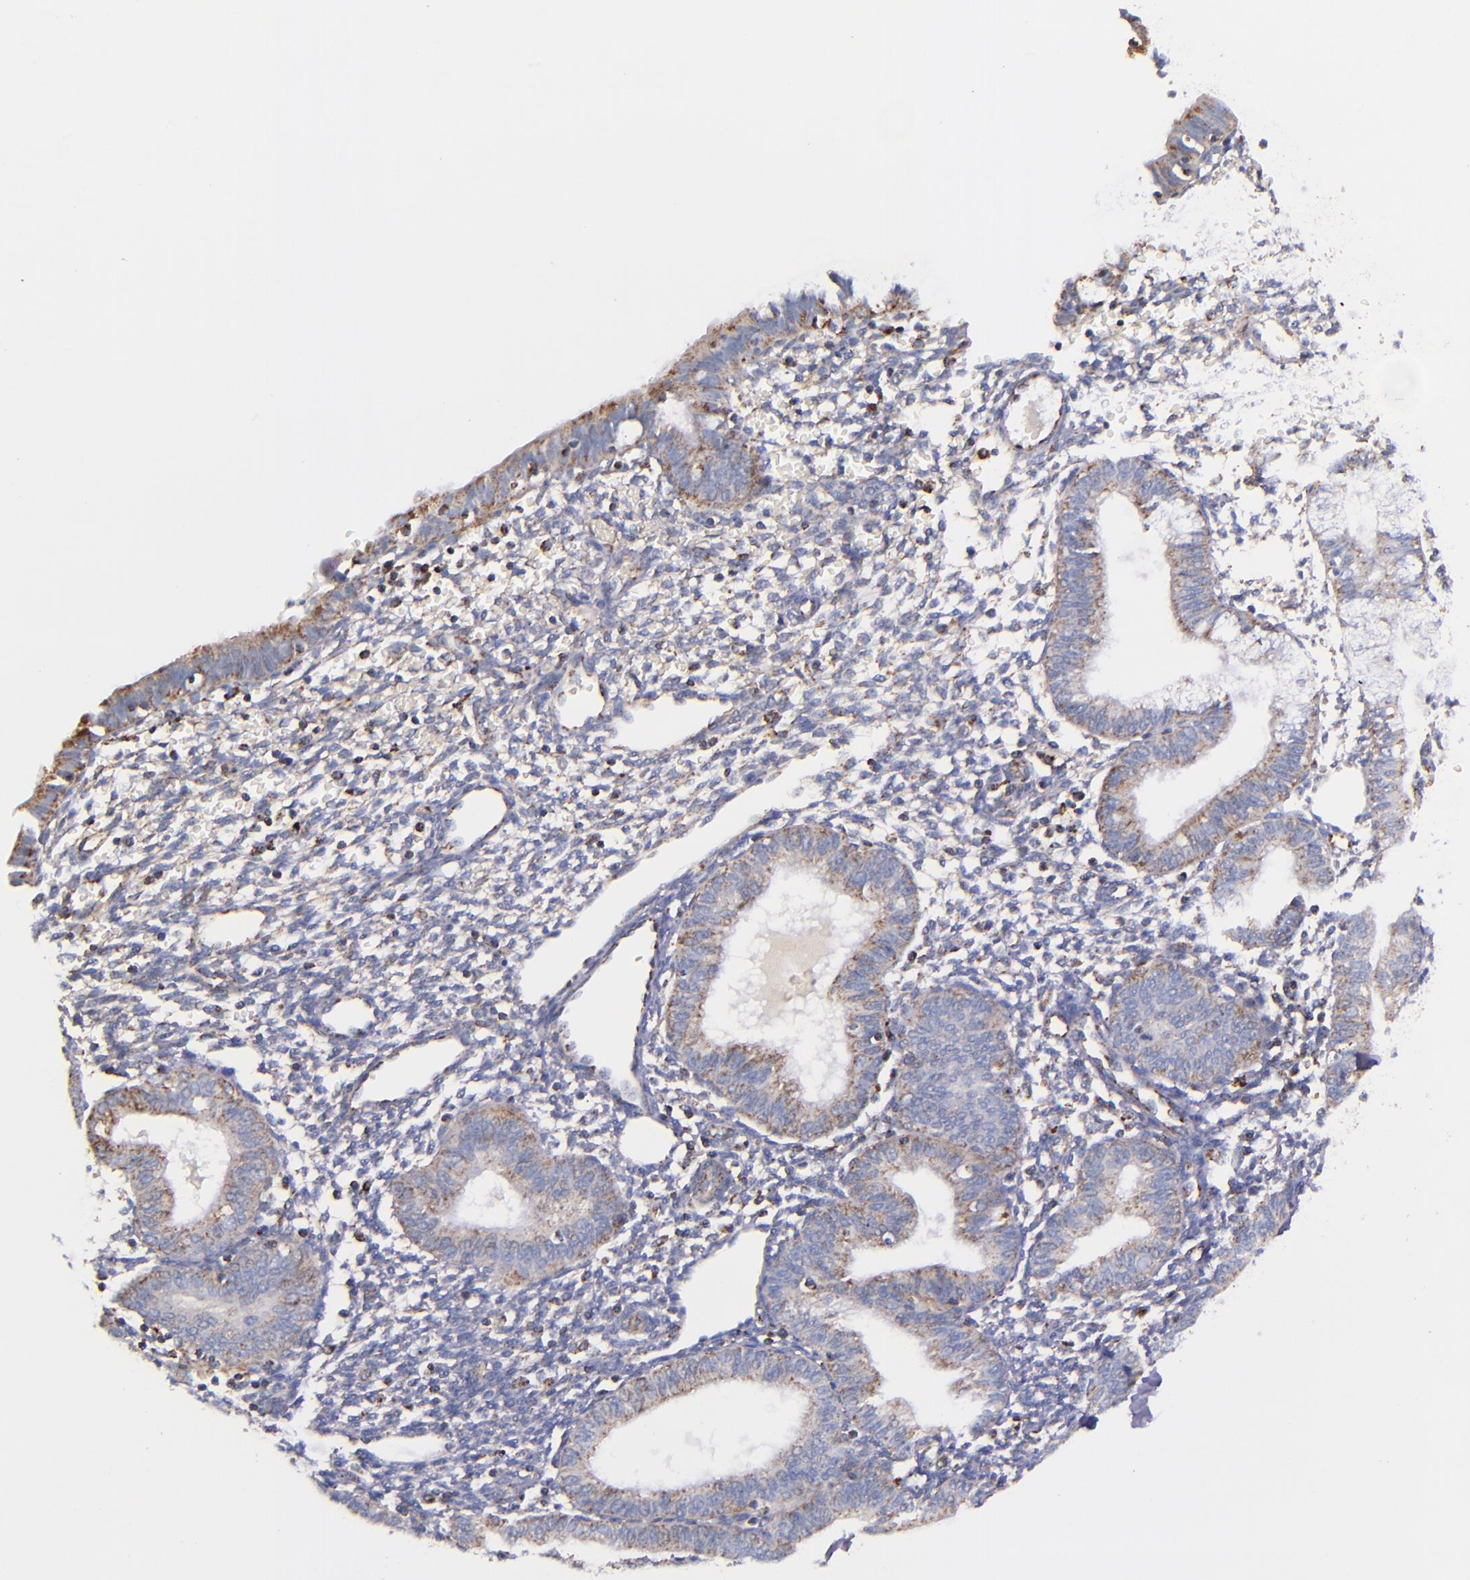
{"staining": {"intensity": "moderate", "quantity": "25%-75%", "location": "cytoplasmic/membranous"}, "tissue": "endometrium", "cell_type": "Cells in endometrial stroma", "image_type": "normal", "snomed": [{"axis": "morphology", "description": "Normal tissue, NOS"}, {"axis": "topography", "description": "Endometrium"}], "caption": "IHC histopathology image of benign endometrium stained for a protein (brown), which demonstrates medium levels of moderate cytoplasmic/membranous staining in about 25%-75% of cells in endometrial stroma.", "gene": "IDH3G", "patient": {"sex": "female", "age": 61}}